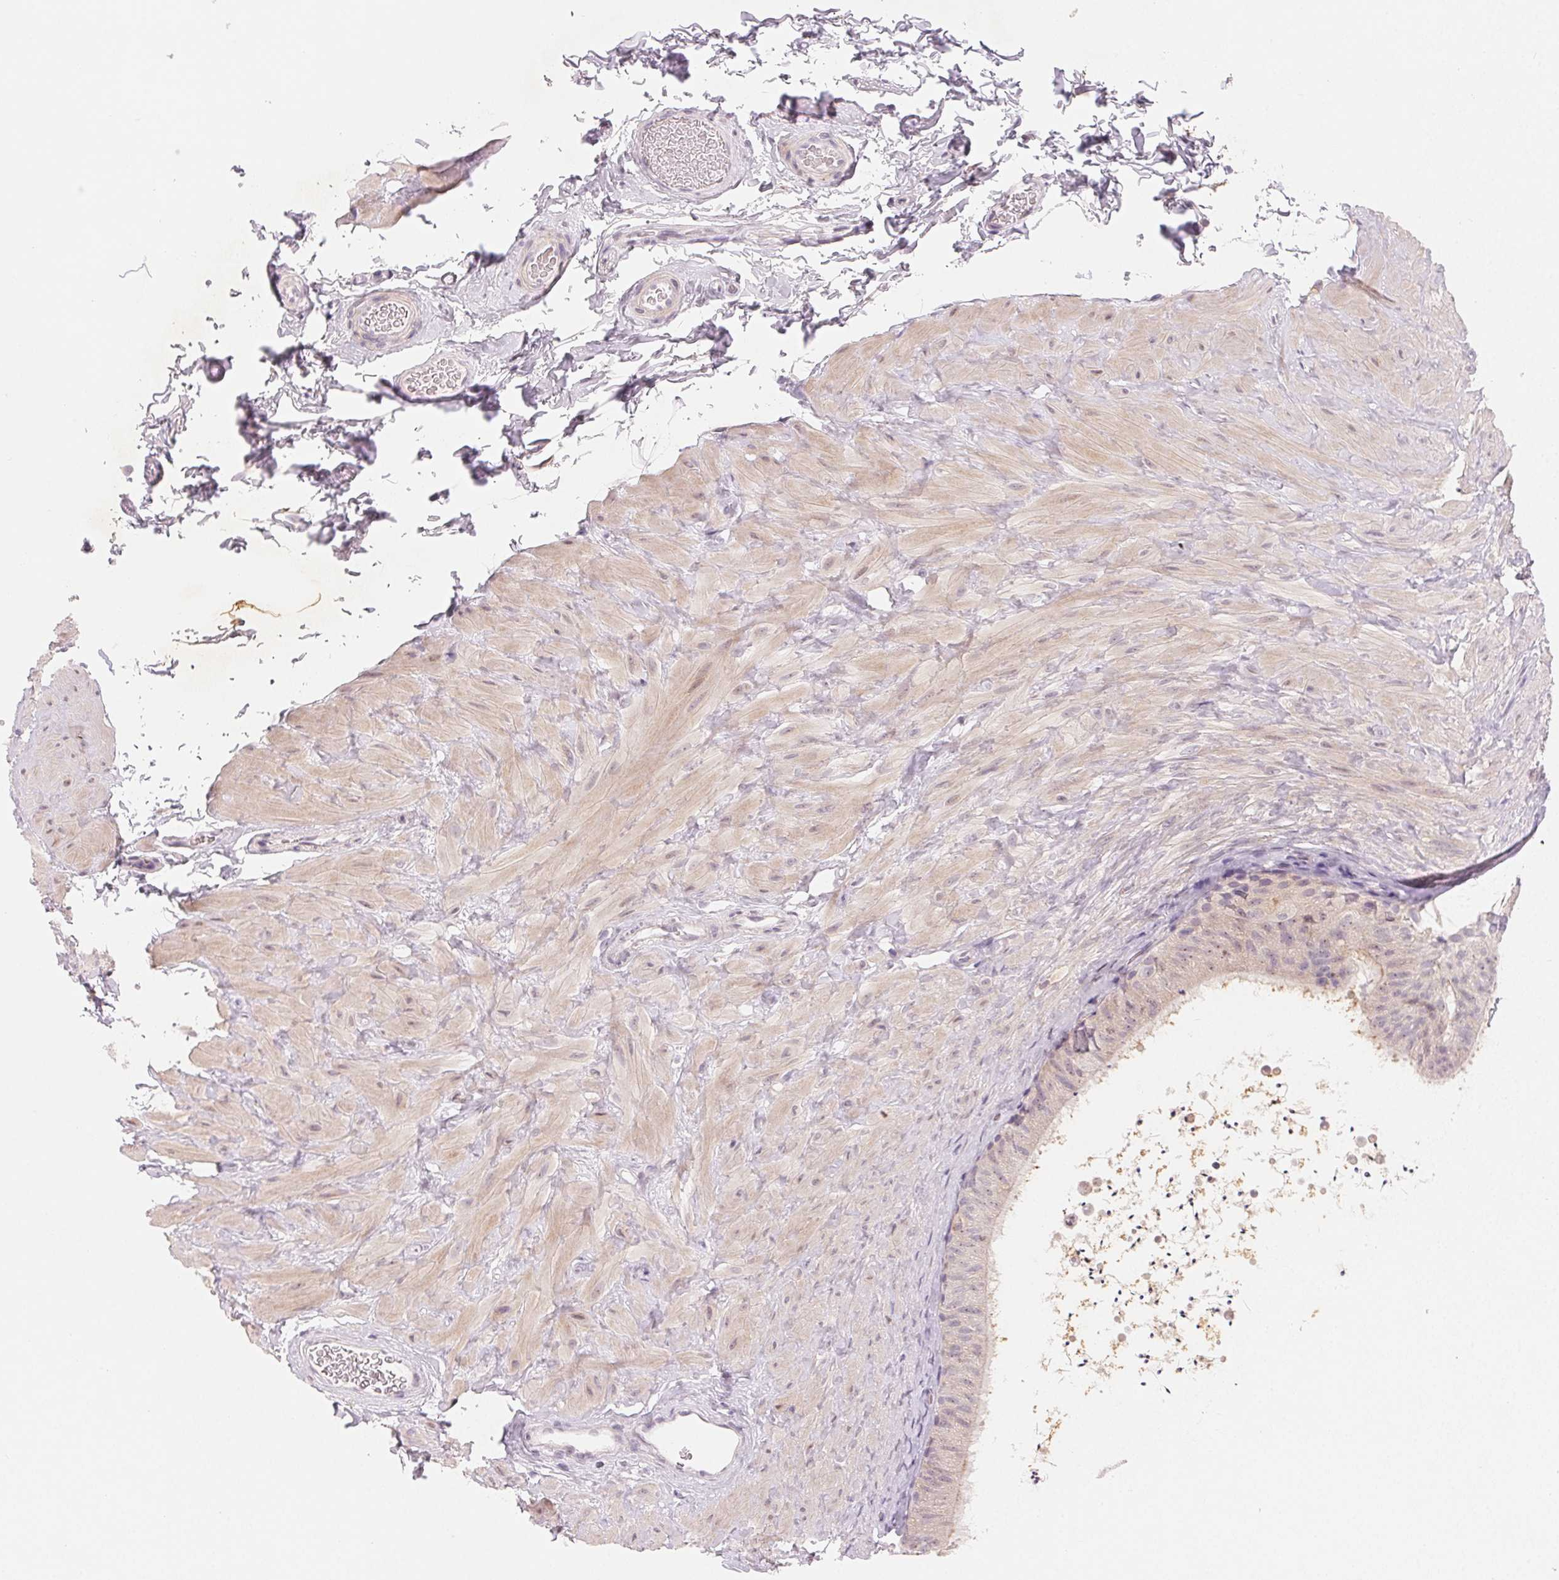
{"staining": {"intensity": "weak", "quantity": "<25%", "location": "cytoplasmic/membranous"}, "tissue": "epididymis", "cell_type": "Glandular cells", "image_type": "normal", "snomed": [{"axis": "morphology", "description": "Normal tissue, NOS"}, {"axis": "topography", "description": "Epididymis, spermatic cord, NOS"}, {"axis": "topography", "description": "Epididymis"}], "caption": "The image reveals no significant staining in glandular cells of epididymis. (Brightfield microscopy of DAB immunohistochemistry (IHC) at high magnification).", "gene": "MYBL1", "patient": {"sex": "male", "age": 31}}